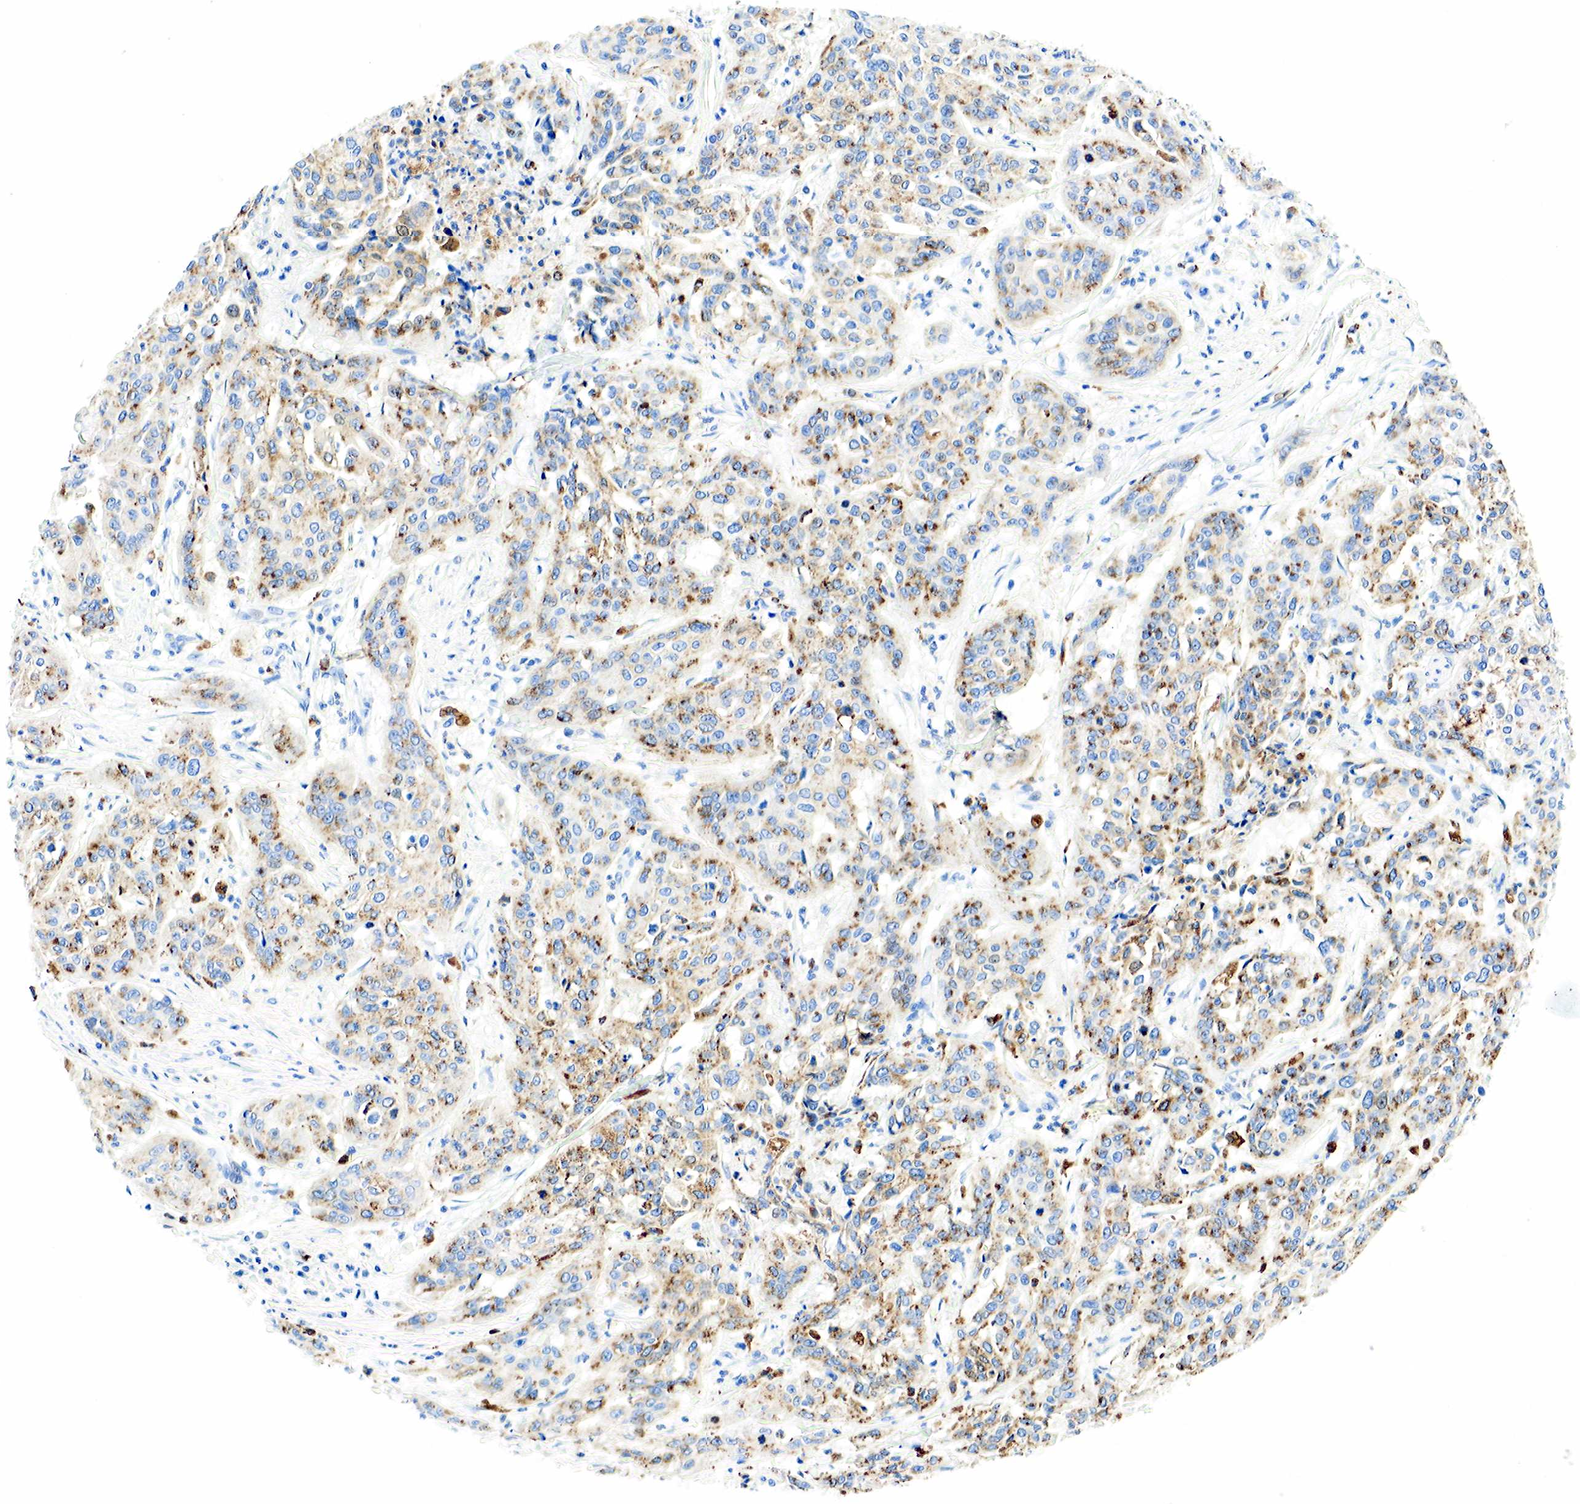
{"staining": {"intensity": "weak", "quantity": "25%-75%", "location": "cytoplasmic/membranous"}, "tissue": "cervical cancer", "cell_type": "Tumor cells", "image_type": "cancer", "snomed": [{"axis": "morphology", "description": "Squamous cell carcinoma, NOS"}, {"axis": "topography", "description": "Cervix"}], "caption": "Tumor cells display low levels of weak cytoplasmic/membranous positivity in about 25%-75% of cells in cervical squamous cell carcinoma.", "gene": "CD68", "patient": {"sex": "female", "age": 41}}